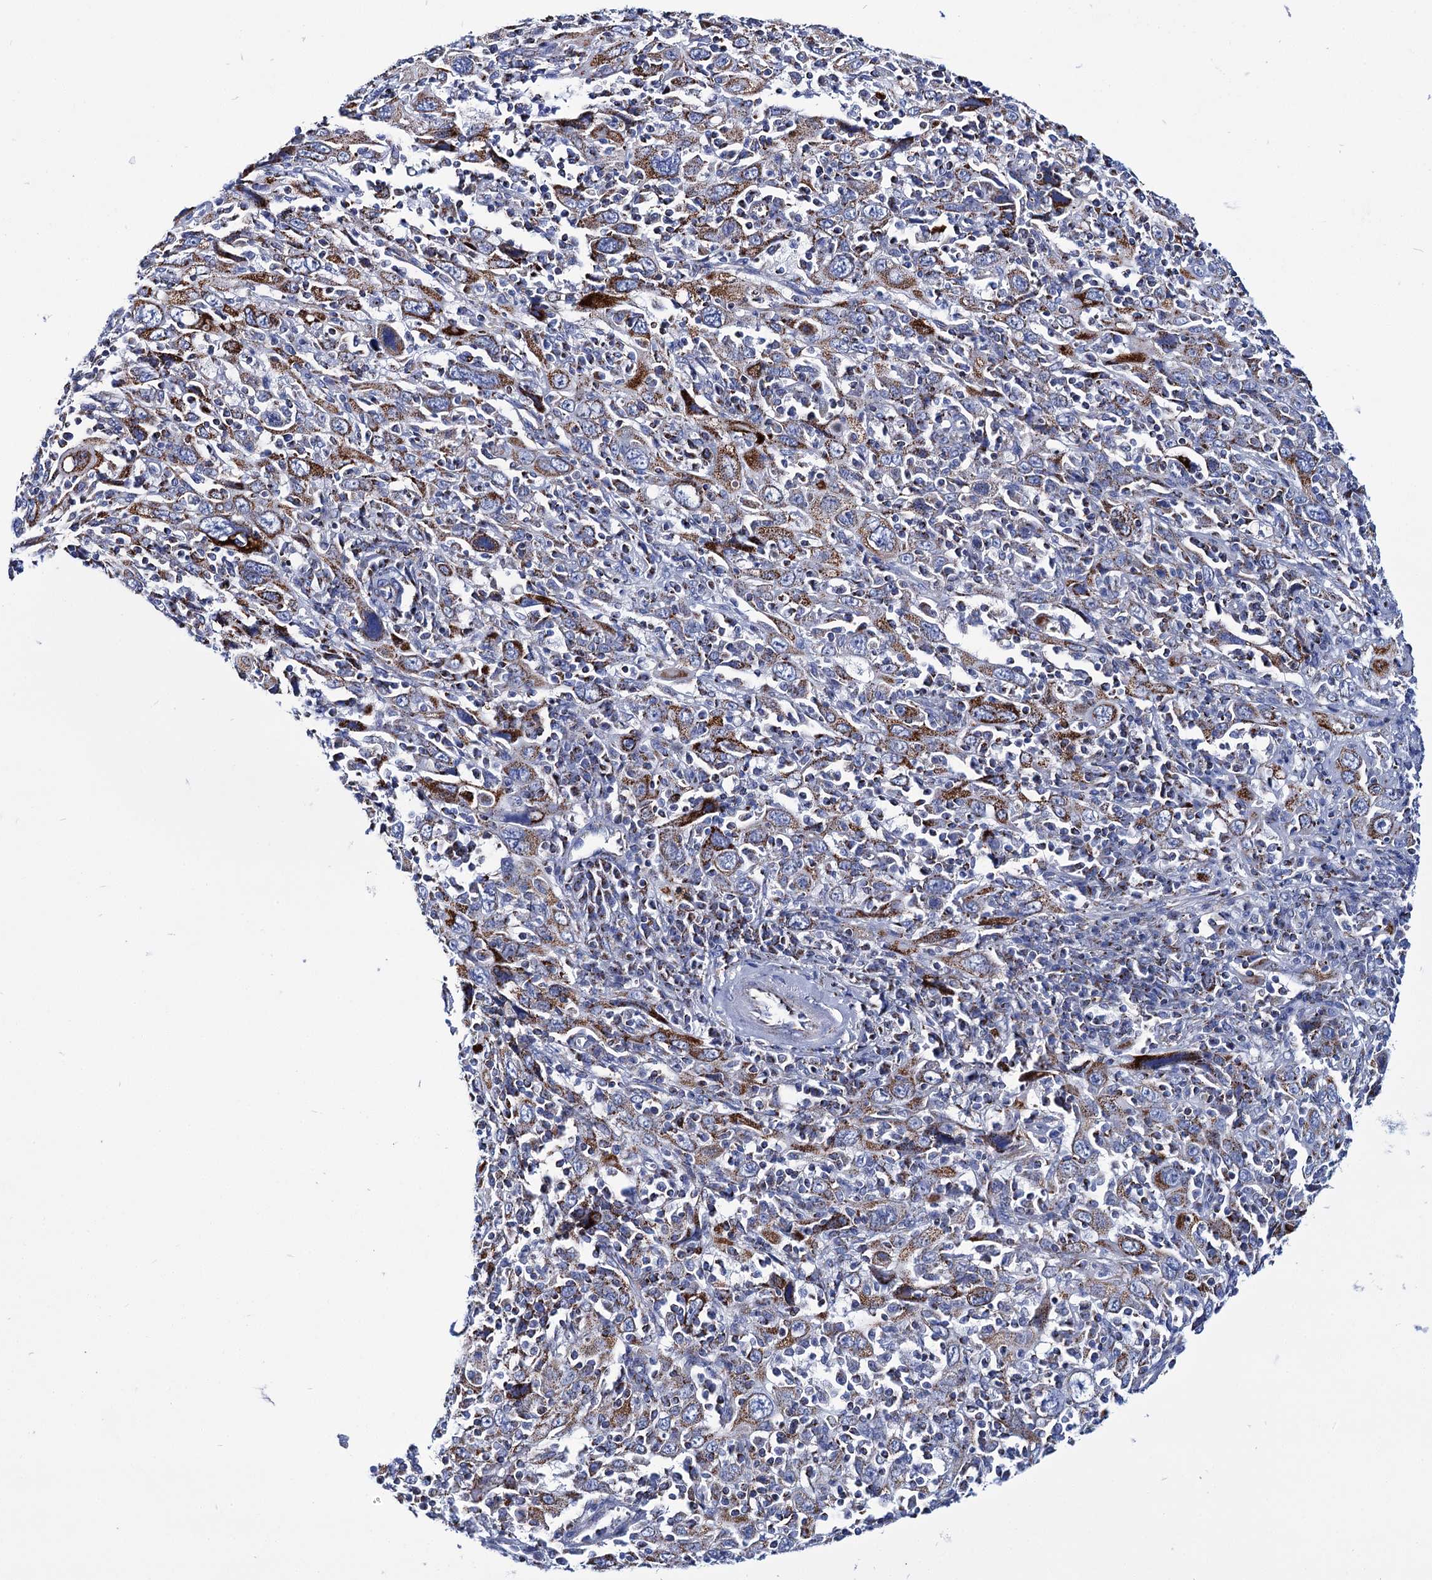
{"staining": {"intensity": "strong", "quantity": ">75%", "location": "cytoplasmic/membranous"}, "tissue": "cervical cancer", "cell_type": "Tumor cells", "image_type": "cancer", "snomed": [{"axis": "morphology", "description": "Squamous cell carcinoma, NOS"}, {"axis": "topography", "description": "Cervix"}], "caption": "Cervical cancer (squamous cell carcinoma) stained for a protein (brown) displays strong cytoplasmic/membranous positive expression in approximately >75% of tumor cells.", "gene": "UBASH3B", "patient": {"sex": "female", "age": 46}}